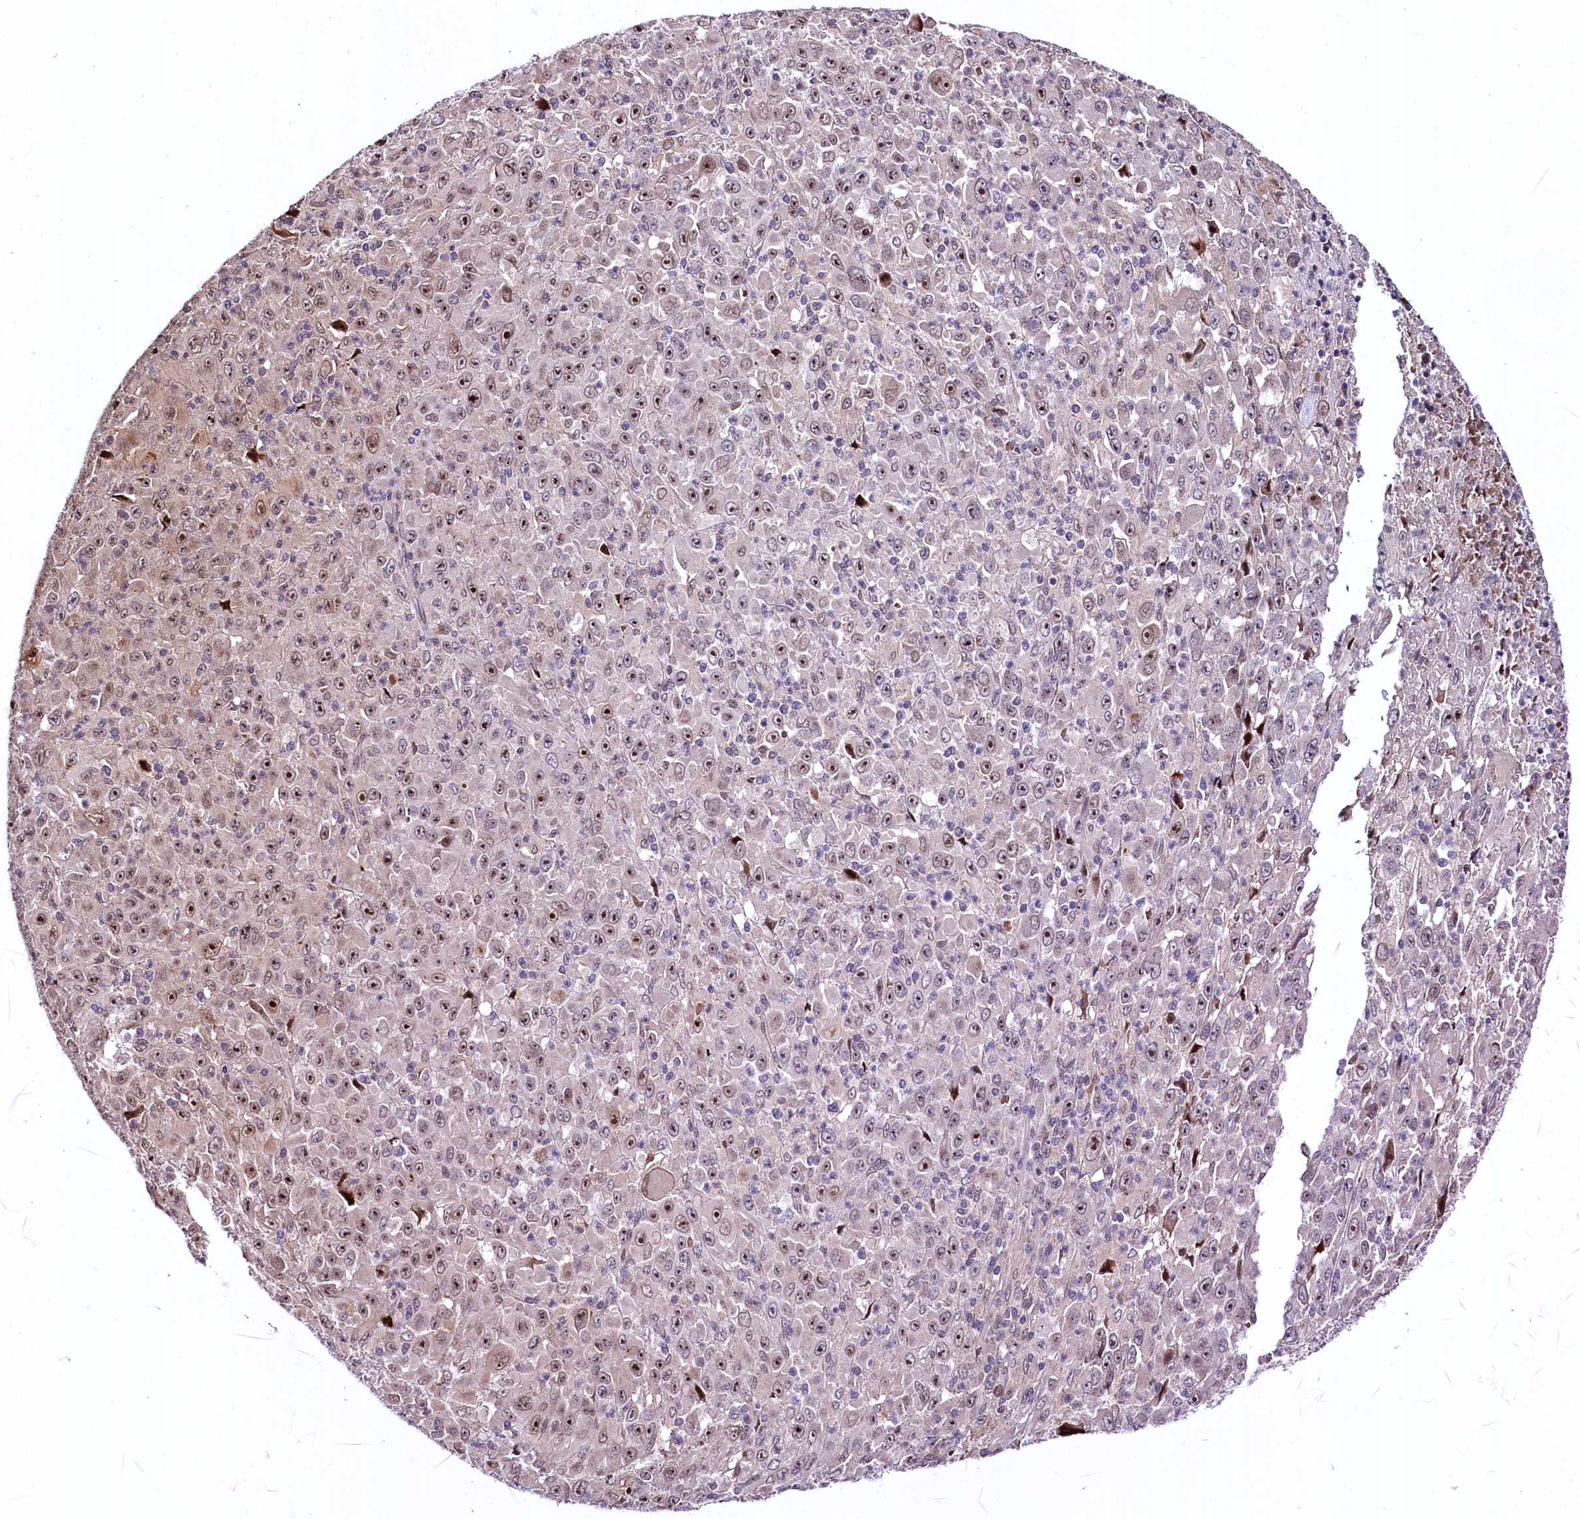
{"staining": {"intensity": "moderate", "quantity": "25%-75%", "location": "nuclear"}, "tissue": "melanoma", "cell_type": "Tumor cells", "image_type": "cancer", "snomed": [{"axis": "morphology", "description": "Malignant melanoma, Metastatic site"}, {"axis": "topography", "description": "Skin"}], "caption": "This is a micrograph of IHC staining of melanoma, which shows moderate staining in the nuclear of tumor cells.", "gene": "N4BP2L1", "patient": {"sex": "female", "age": 56}}